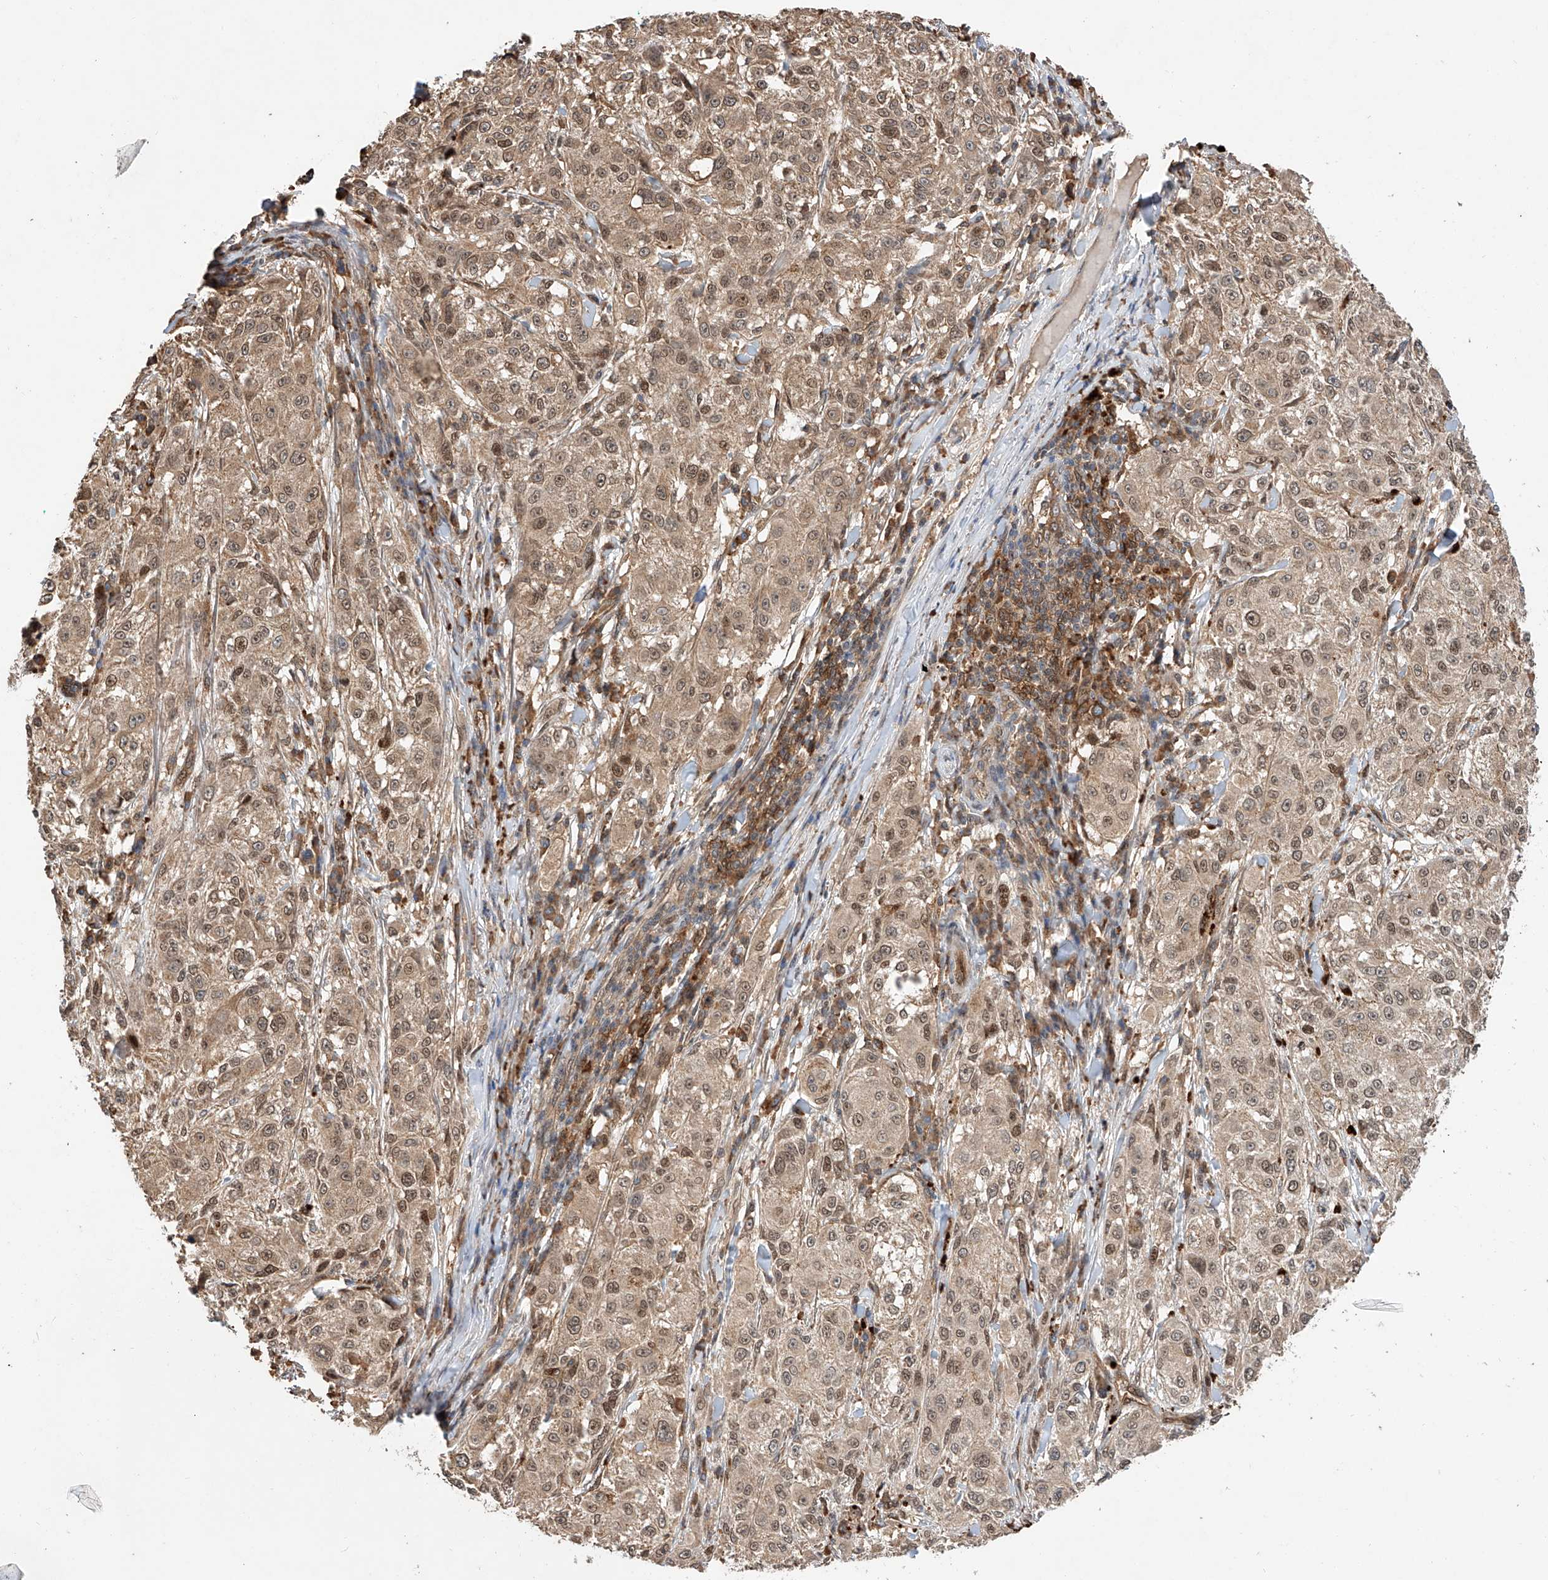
{"staining": {"intensity": "moderate", "quantity": ">75%", "location": "cytoplasmic/membranous,nuclear"}, "tissue": "melanoma", "cell_type": "Tumor cells", "image_type": "cancer", "snomed": [{"axis": "morphology", "description": "Necrosis, NOS"}, {"axis": "morphology", "description": "Malignant melanoma, NOS"}, {"axis": "topography", "description": "Skin"}], "caption": "Brown immunohistochemical staining in human melanoma shows moderate cytoplasmic/membranous and nuclear positivity in approximately >75% of tumor cells.", "gene": "RILPL2", "patient": {"sex": "female", "age": 87}}